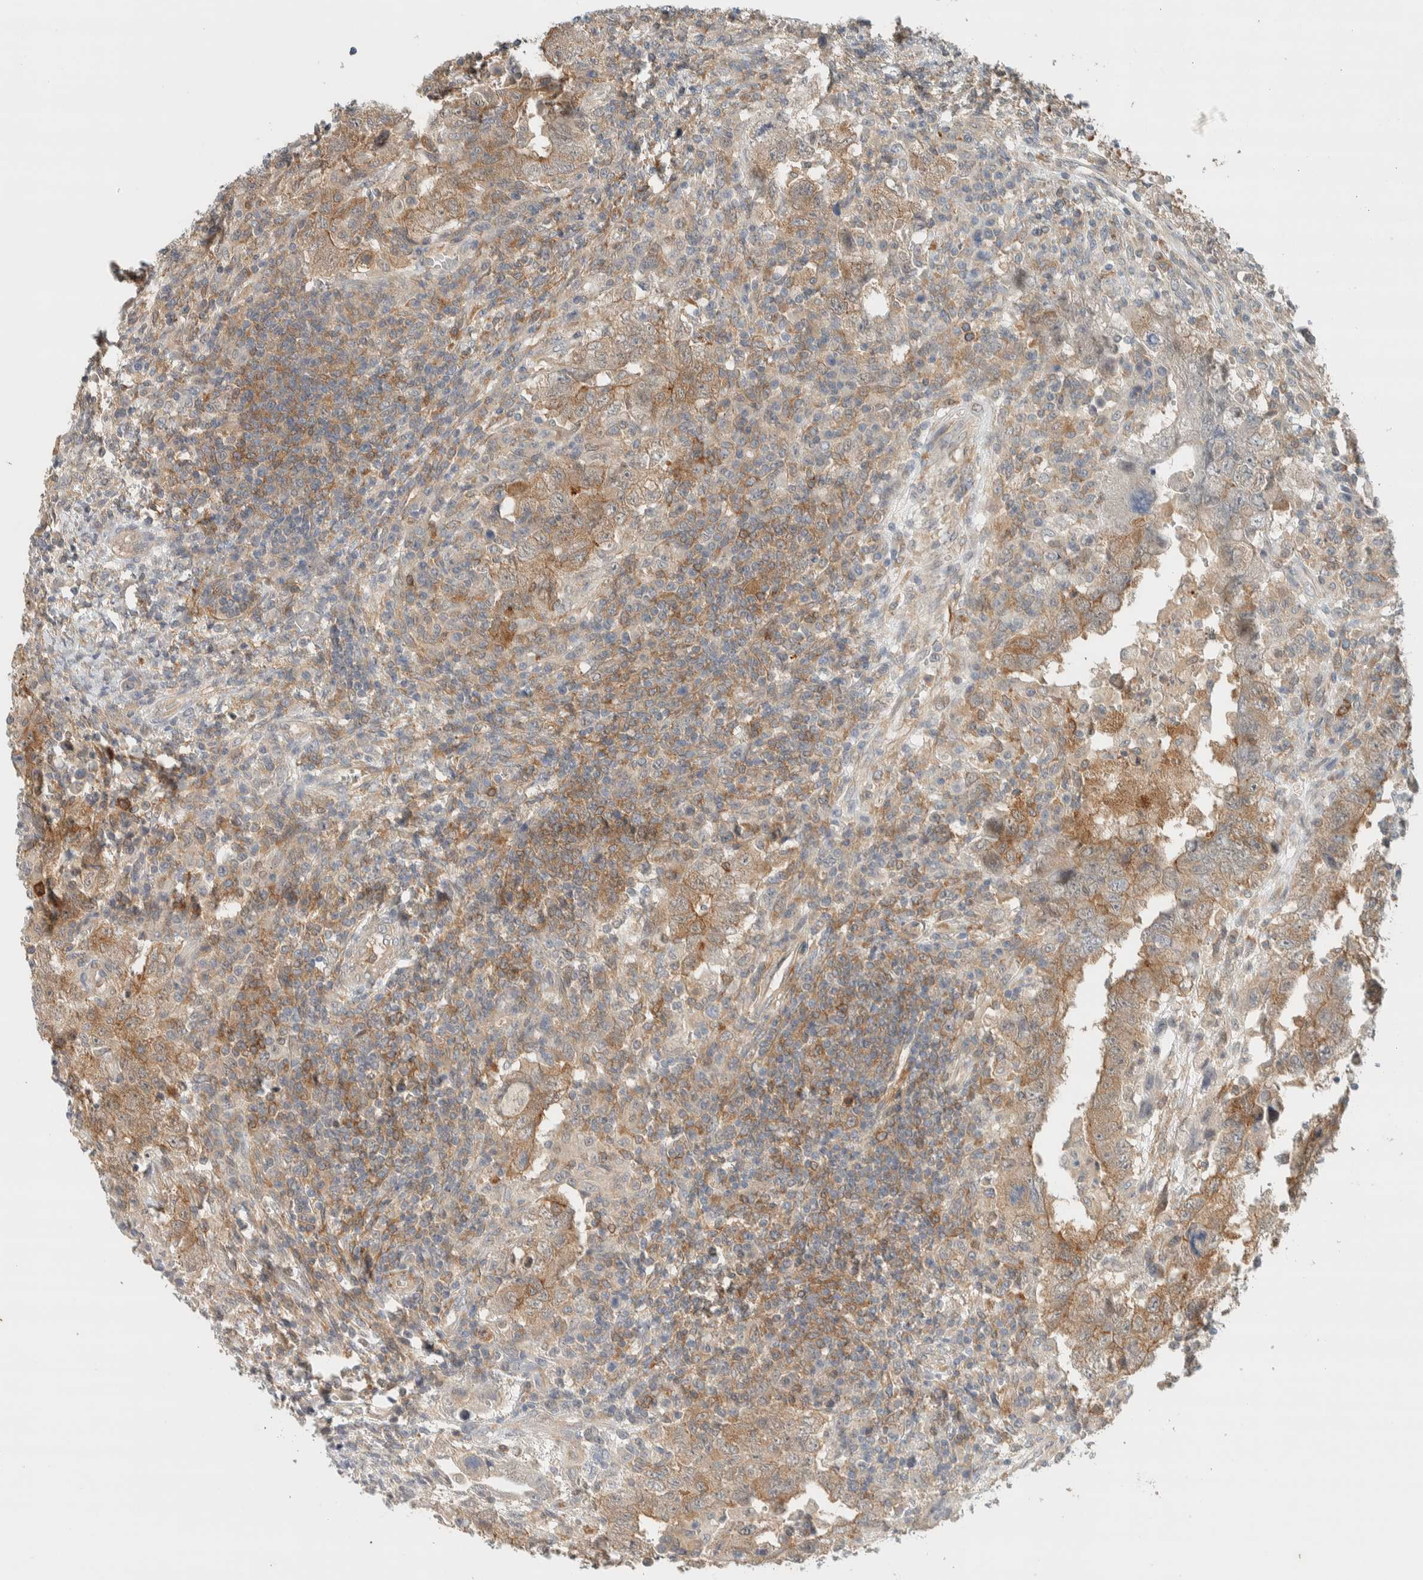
{"staining": {"intensity": "moderate", "quantity": "25%-75%", "location": "cytoplasmic/membranous"}, "tissue": "testis cancer", "cell_type": "Tumor cells", "image_type": "cancer", "snomed": [{"axis": "morphology", "description": "Carcinoma, Embryonal, NOS"}, {"axis": "topography", "description": "Testis"}], "caption": "There is medium levels of moderate cytoplasmic/membranous staining in tumor cells of testis embryonal carcinoma, as demonstrated by immunohistochemical staining (brown color).", "gene": "RAB11FIP1", "patient": {"sex": "male", "age": 26}}